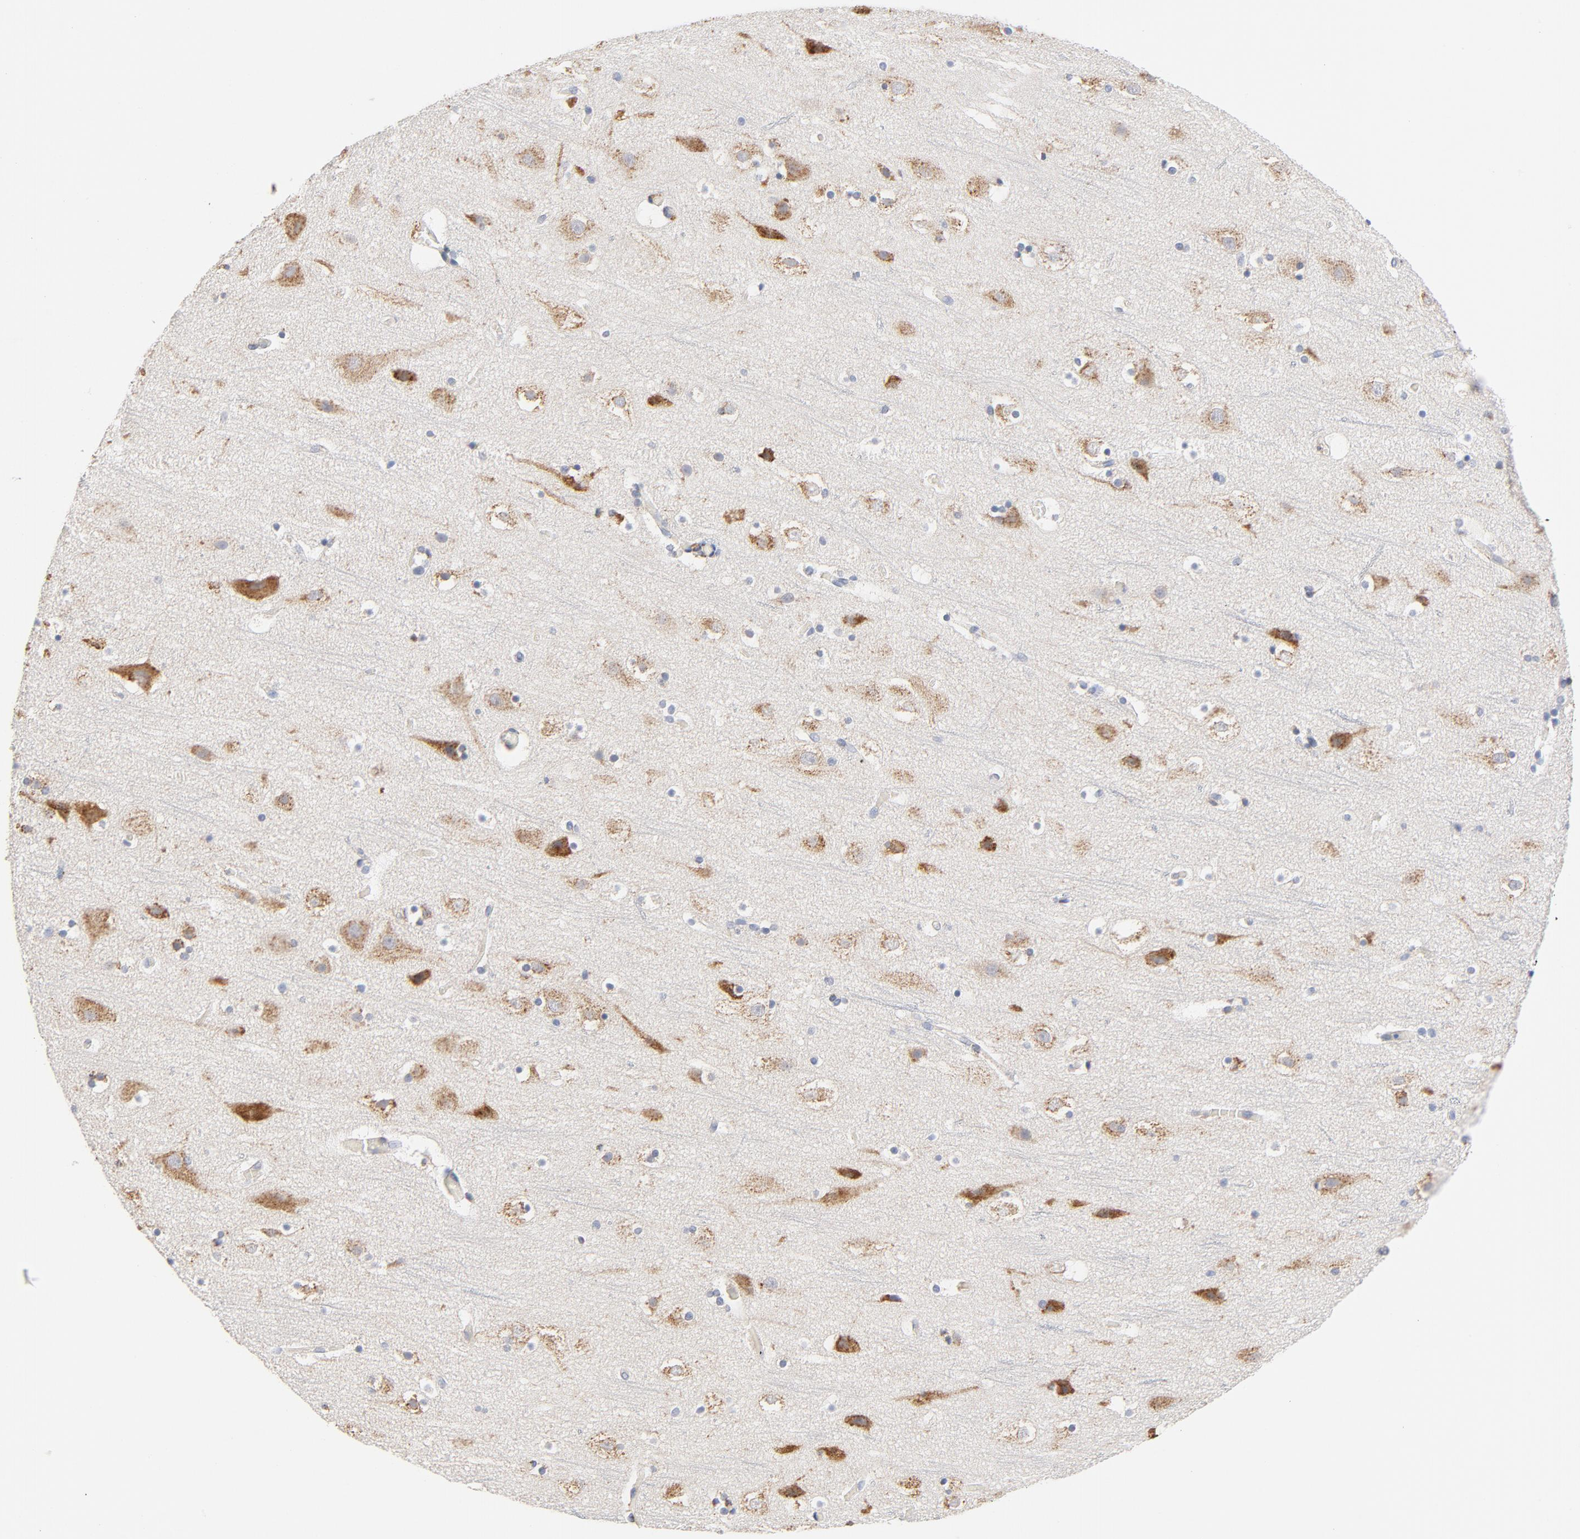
{"staining": {"intensity": "weak", "quantity": "25%-75%", "location": "cytoplasmic/membranous"}, "tissue": "cerebral cortex", "cell_type": "Endothelial cells", "image_type": "normal", "snomed": [{"axis": "morphology", "description": "Normal tissue, NOS"}, {"axis": "topography", "description": "Cerebral cortex"}], "caption": "DAB (3,3'-diaminobenzidine) immunohistochemical staining of normal human cerebral cortex reveals weak cytoplasmic/membranous protein expression in about 25%-75% of endothelial cells.", "gene": "RAPGEF3", "patient": {"sex": "male", "age": 45}}